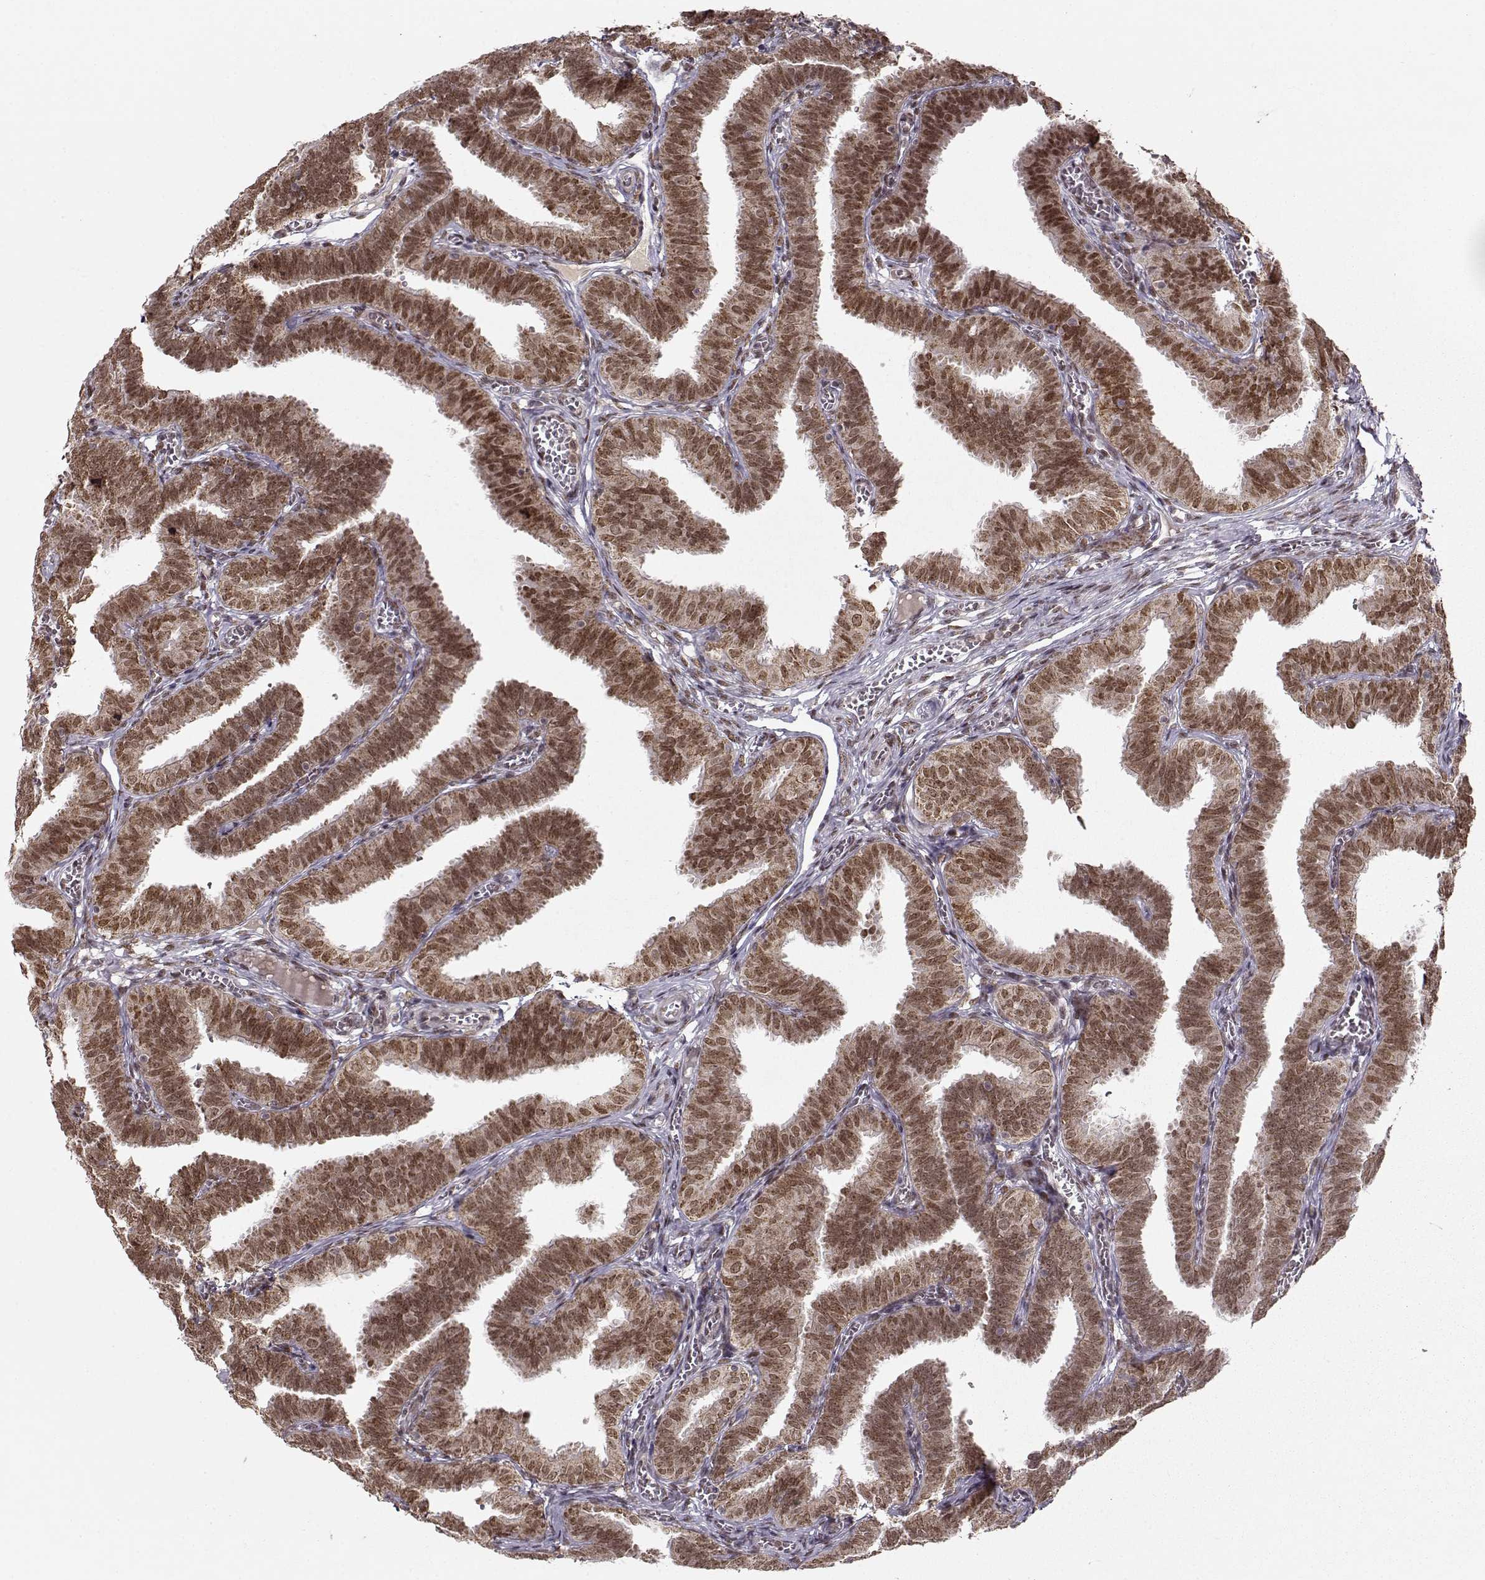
{"staining": {"intensity": "moderate", "quantity": ">75%", "location": "cytoplasmic/membranous,nuclear"}, "tissue": "fallopian tube", "cell_type": "Glandular cells", "image_type": "normal", "snomed": [{"axis": "morphology", "description": "Normal tissue, NOS"}, {"axis": "topography", "description": "Fallopian tube"}], "caption": "Fallopian tube stained with DAB immunohistochemistry displays medium levels of moderate cytoplasmic/membranous,nuclear staining in approximately >75% of glandular cells.", "gene": "RAI1", "patient": {"sex": "female", "age": 25}}